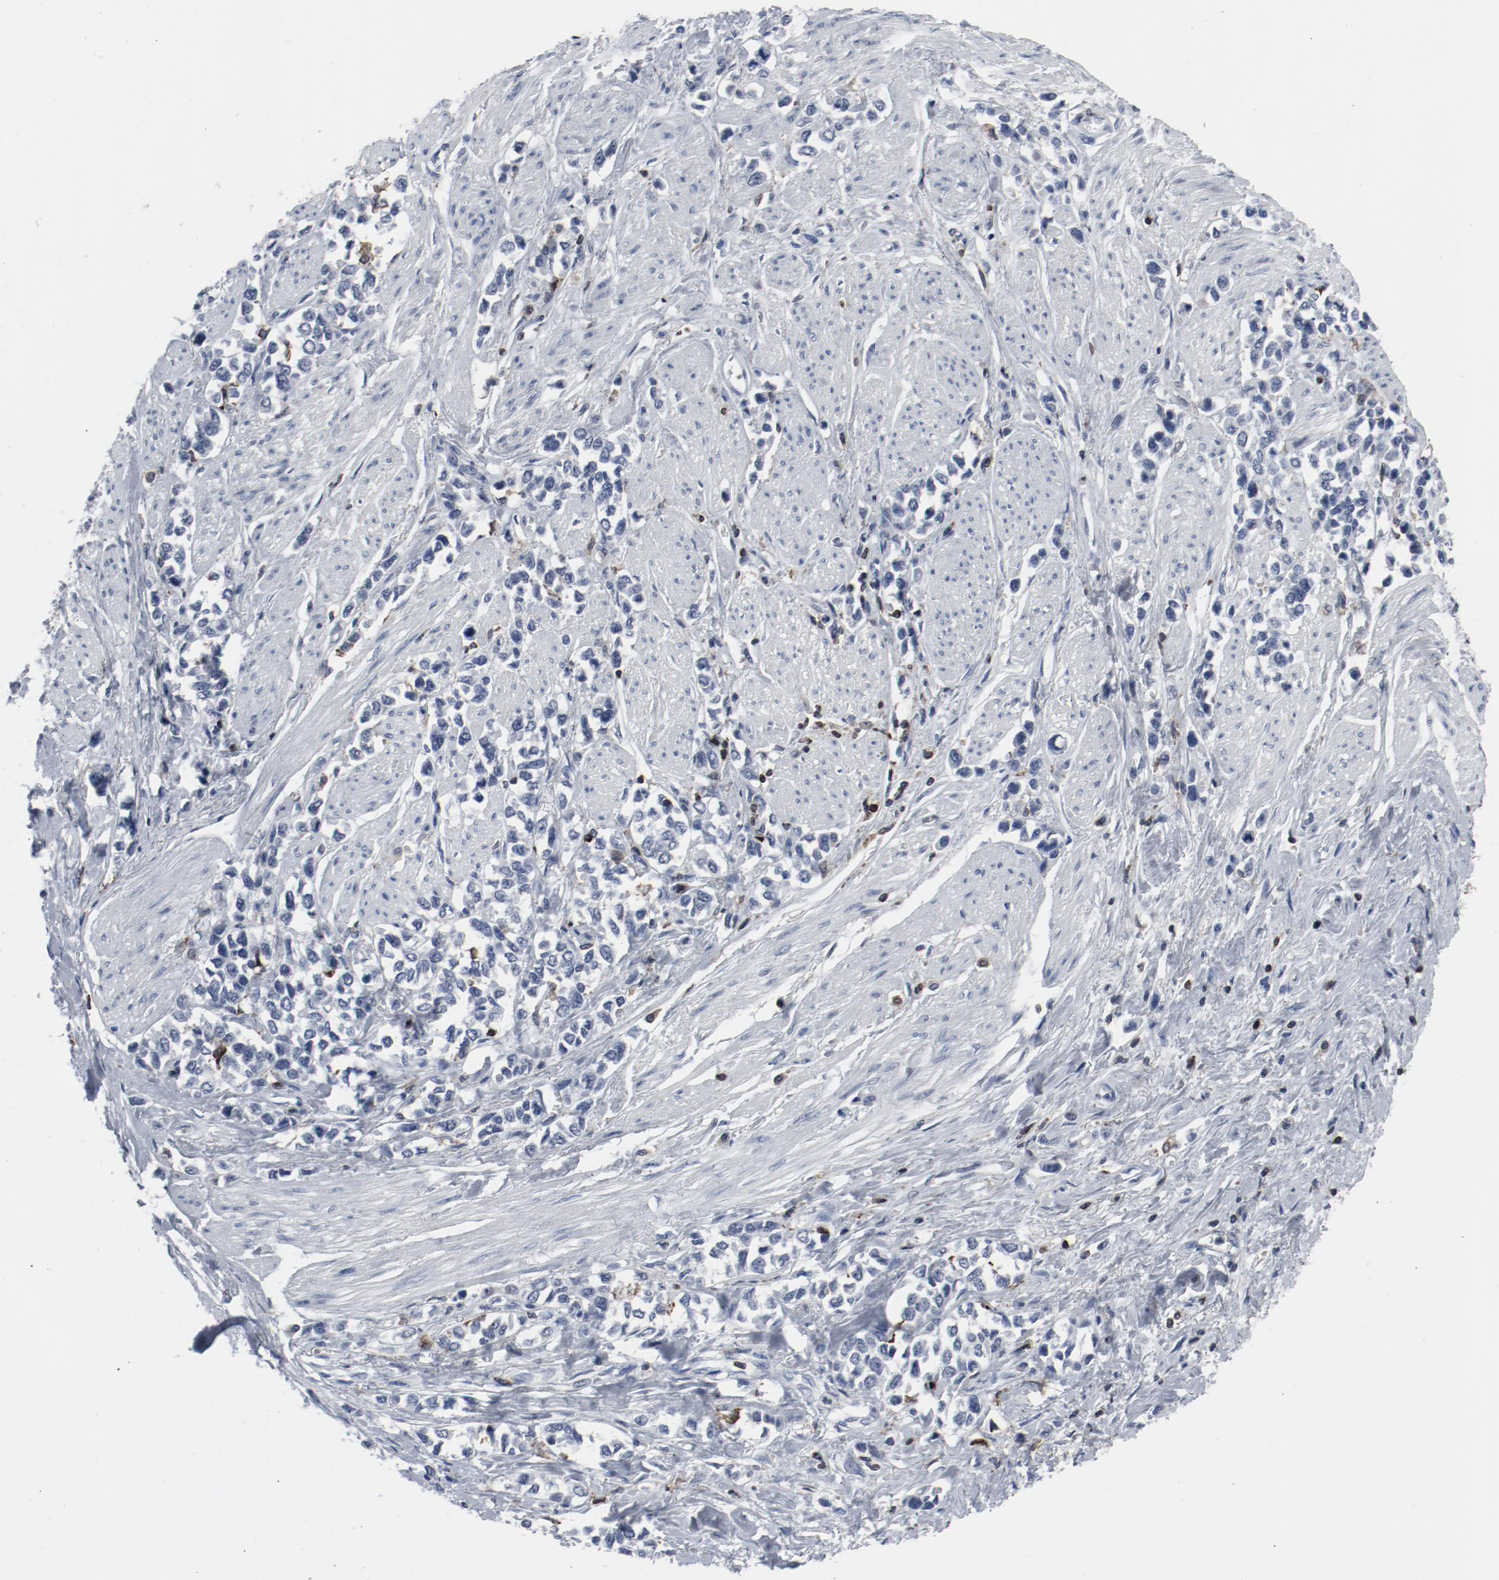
{"staining": {"intensity": "negative", "quantity": "none", "location": "none"}, "tissue": "stomach cancer", "cell_type": "Tumor cells", "image_type": "cancer", "snomed": [{"axis": "morphology", "description": "Adenocarcinoma, NOS"}, {"axis": "topography", "description": "Stomach, upper"}], "caption": "There is no significant expression in tumor cells of stomach cancer. (Brightfield microscopy of DAB (3,3'-diaminobenzidine) immunohistochemistry at high magnification).", "gene": "LCP2", "patient": {"sex": "male", "age": 76}}